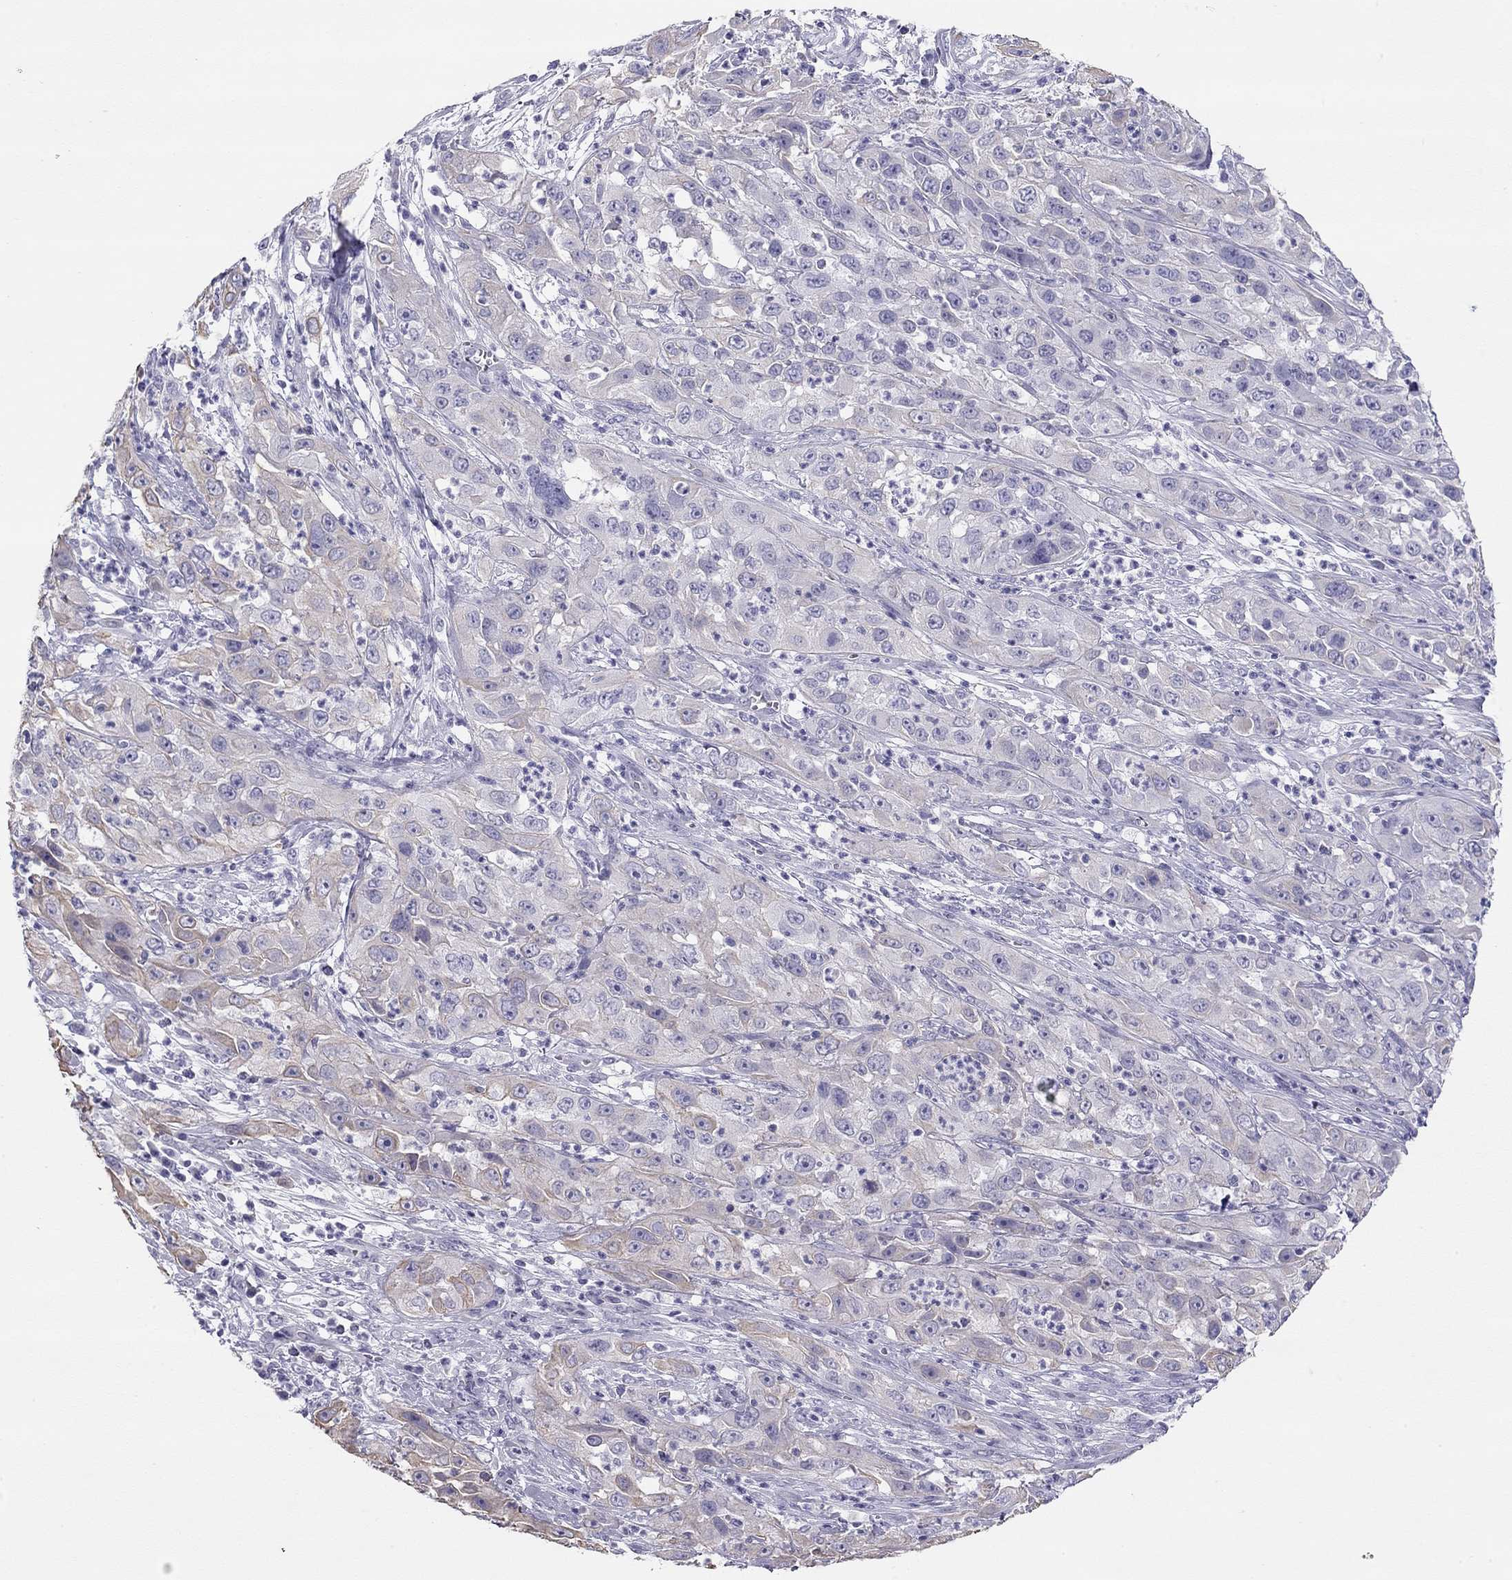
{"staining": {"intensity": "negative", "quantity": "none", "location": "none"}, "tissue": "cervical cancer", "cell_type": "Tumor cells", "image_type": "cancer", "snomed": [{"axis": "morphology", "description": "Squamous cell carcinoma, NOS"}, {"axis": "topography", "description": "Cervix"}], "caption": "Tumor cells are negative for protein expression in human cervical squamous cell carcinoma.", "gene": "KCNV2", "patient": {"sex": "female", "age": 32}}